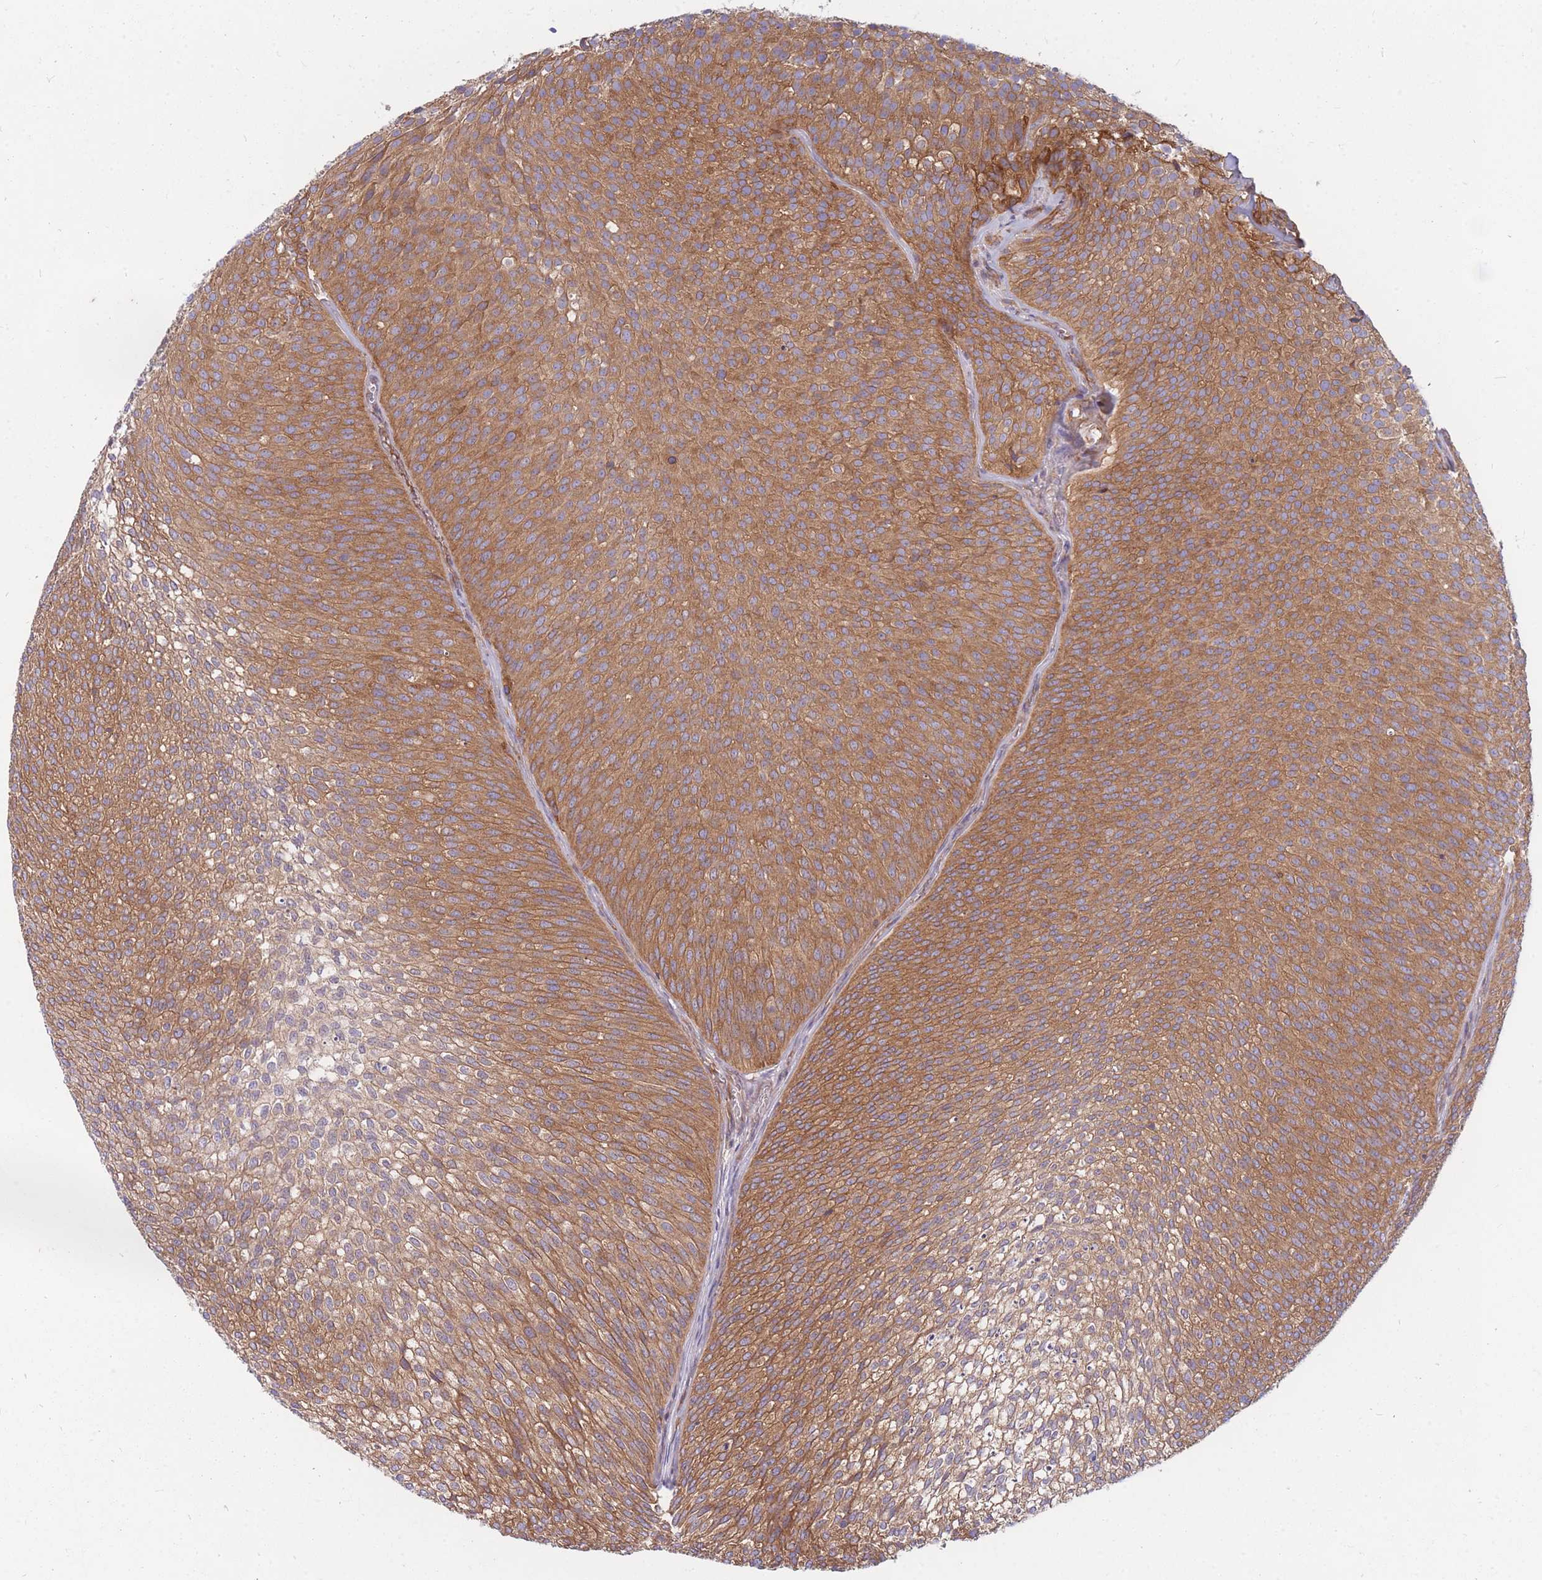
{"staining": {"intensity": "moderate", "quantity": ">75%", "location": "cytoplasmic/membranous"}, "tissue": "urothelial cancer", "cell_type": "Tumor cells", "image_type": "cancer", "snomed": [{"axis": "morphology", "description": "Urothelial carcinoma, Low grade"}, {"axis": "topography", "description": "Urinary bladder"}], "caption": "This is a micrograph of immunohistochemistry (IHC) staining of low-grade urothelial carcinoma, which shows moderate expression in the cytoplasmic/membranous of tumor cells.", "gene": "GGA1", "patient": {"sex": "male", "age": 91}}